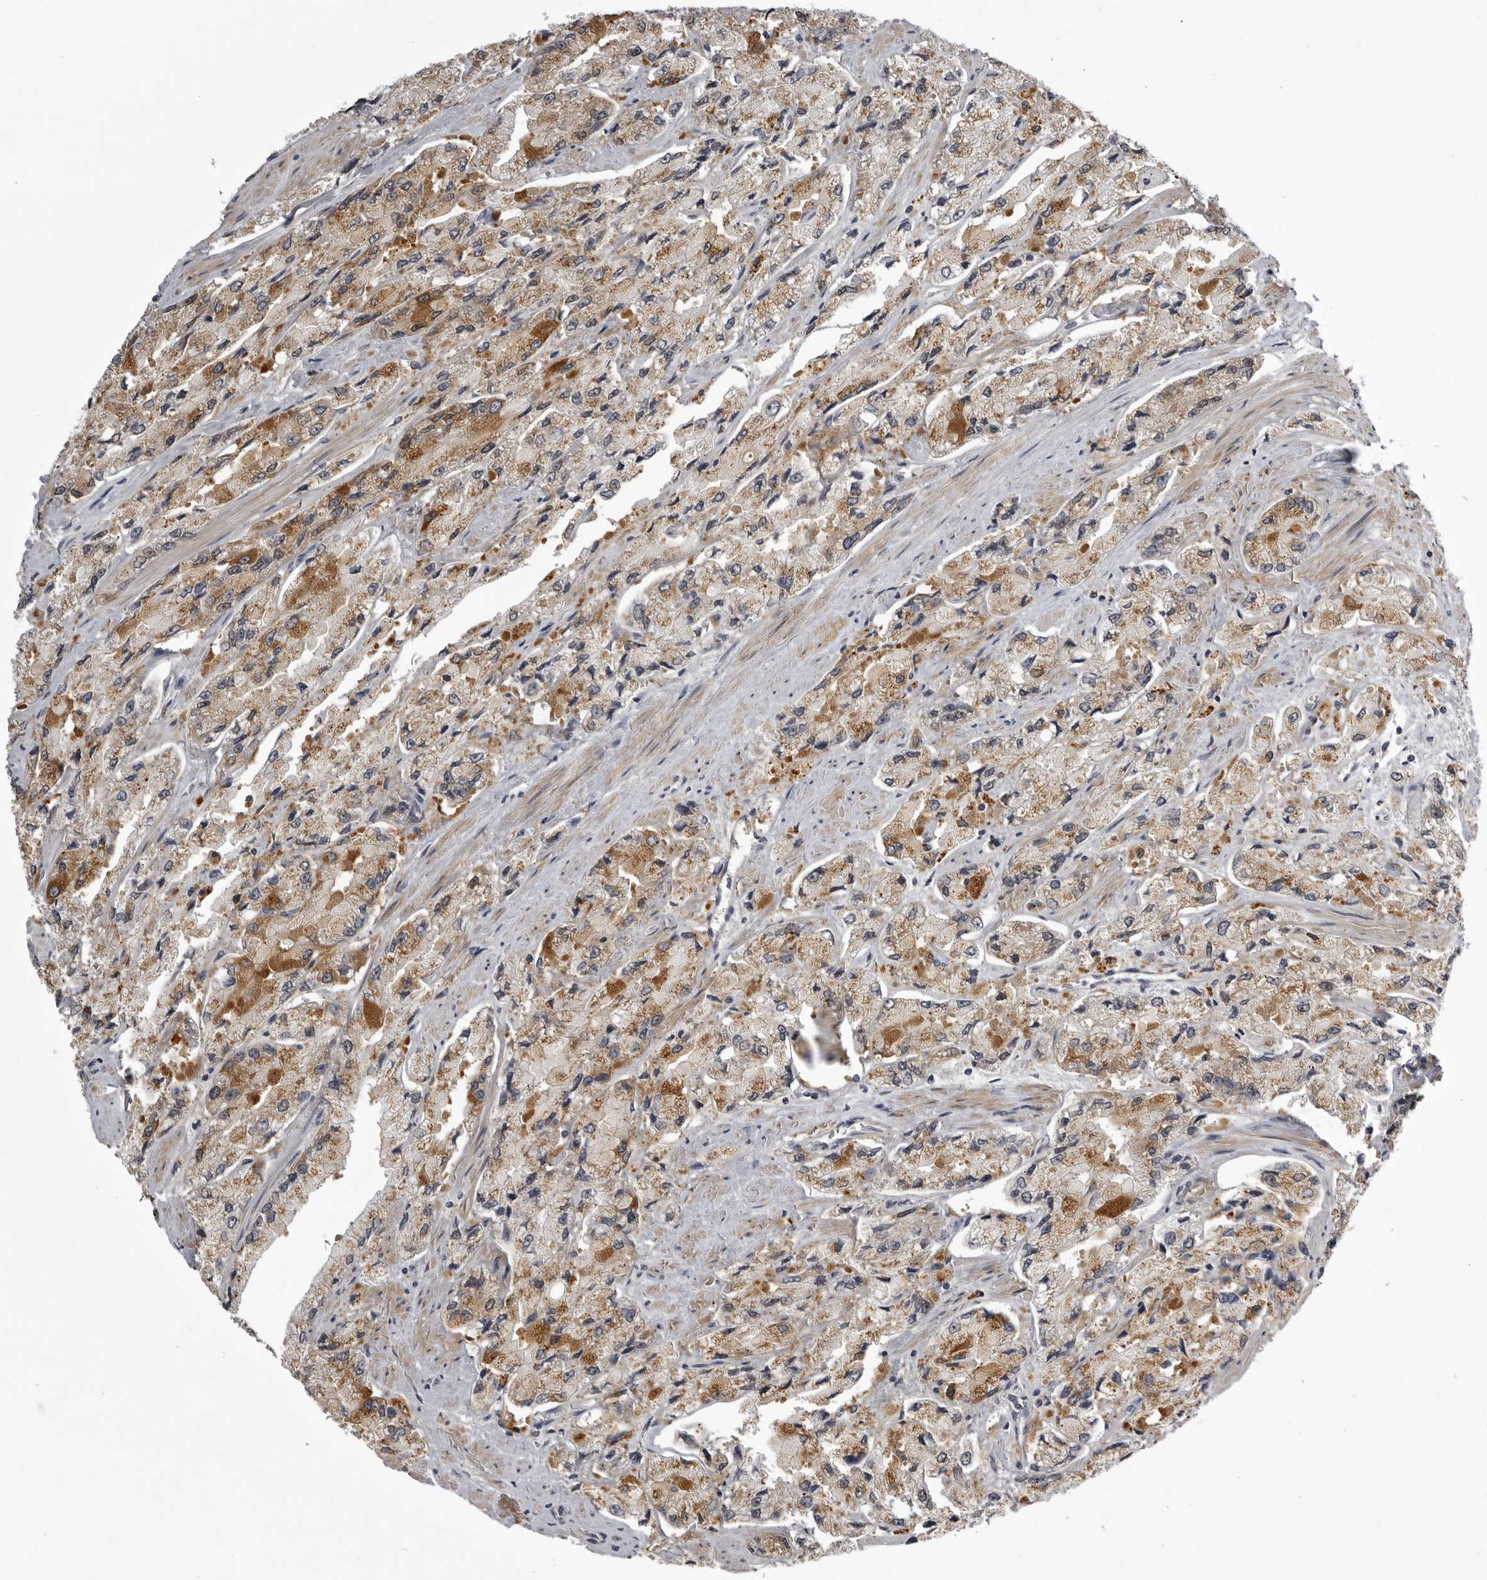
{"staining": {"intensity": "moderate", "quantity": ">75%", "location": "cytoplasmic/membranous"}, "tissue": "prostate cancer", "cell_type": "Tumor cells", "image_type": "cancer", "snomed": [{"axis": "morphology", "description": "Adenocarcinoma, High grade"}, {"axis": "topography", "description": "Prostate"}], "caption": "Prostate cancer stained with DAB (3,3'-diaminobenzidine) immunohistochemistry demonstrates medium levels of moderate cytoplasmic/membranous staining in approximately >75% of tumor cells. (DAB IHC with brightfield microscopy, high magnification).", "gene": "NCEH1", "patient": {"sex": "male", "age": 58}}